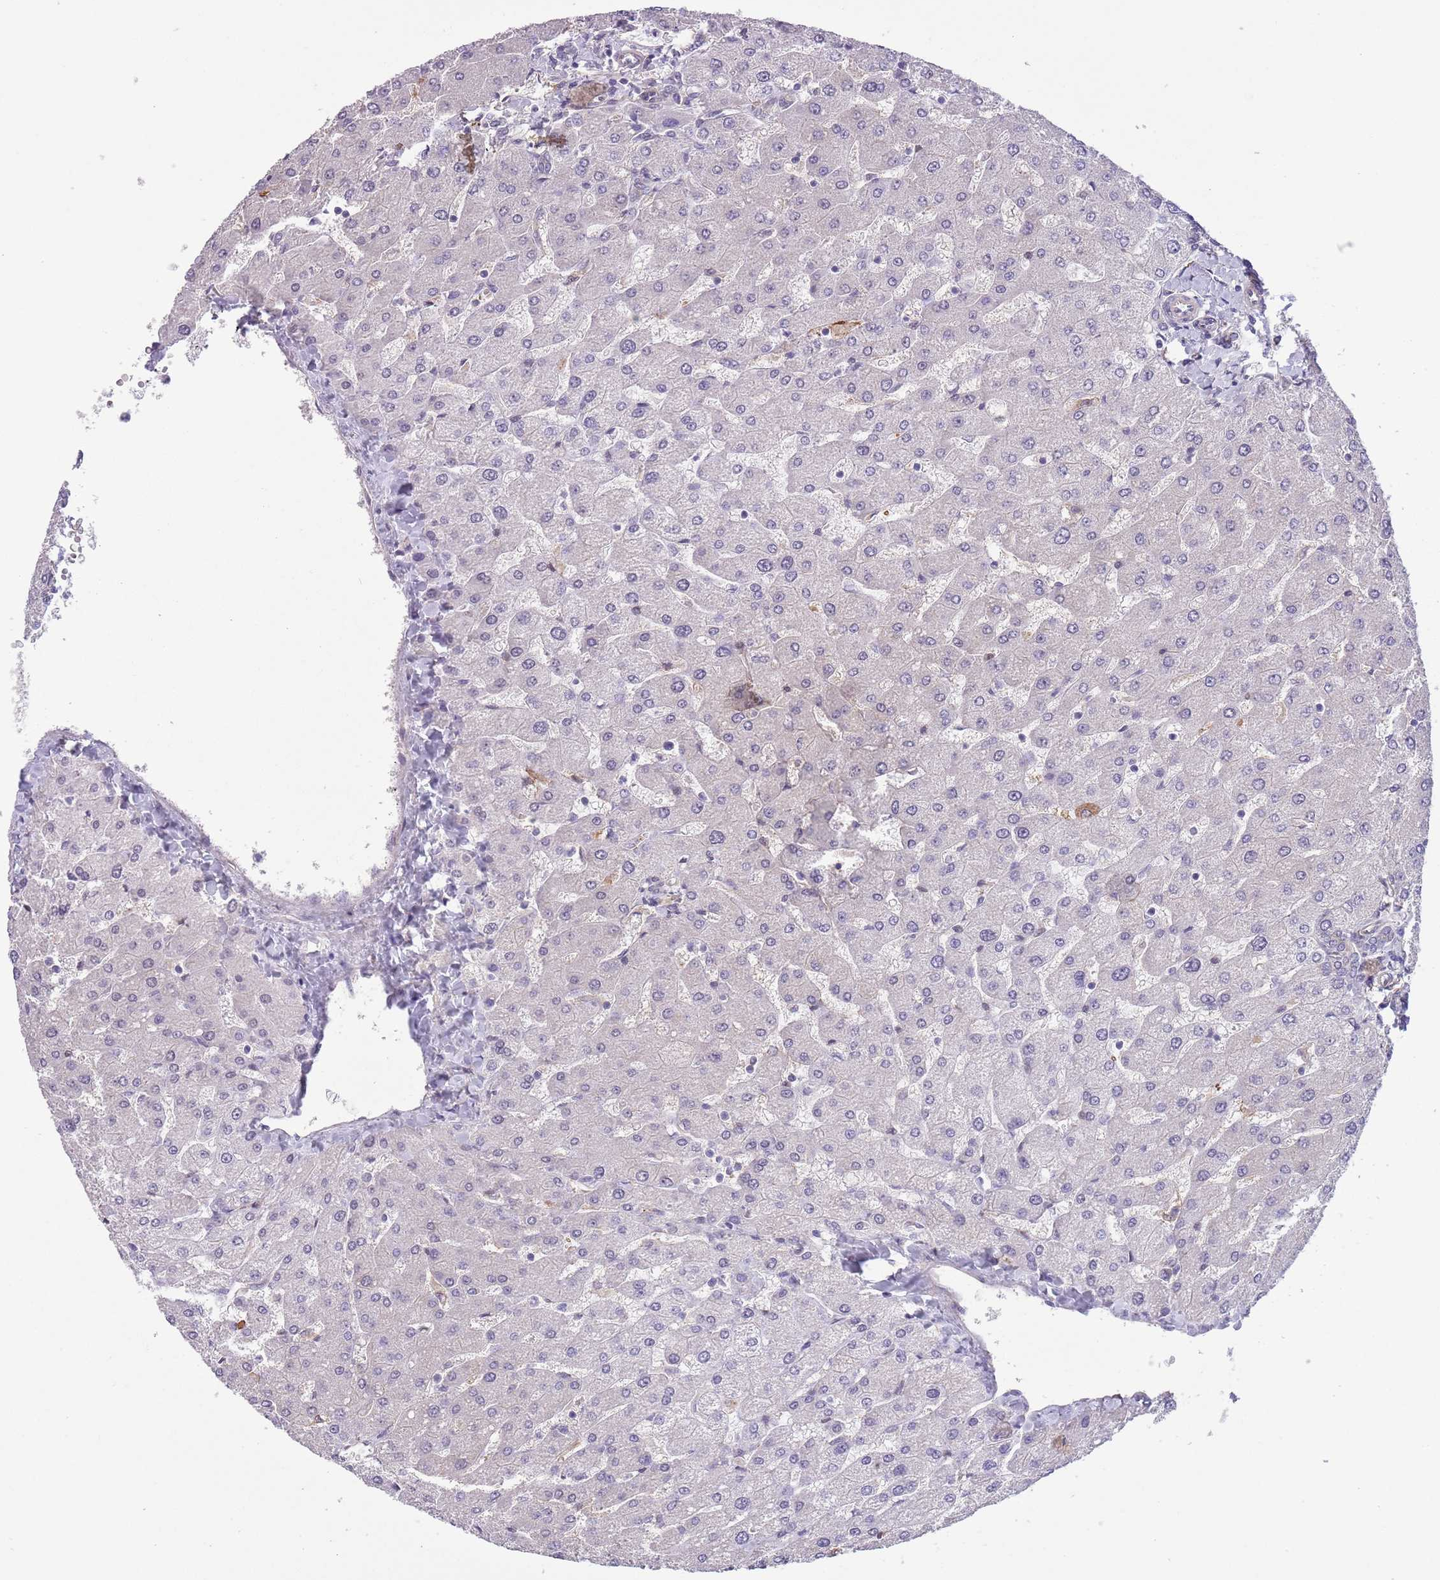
{"staining": {"intensity": "negative", "quantity": "none", "location": "none"}, "tissue": "liver", "cell_type": "Cholangiocytes", "image_type": "normal", "snomed": [{"axis": "morphology", "description": "Normal tissue, NOS"}, {"axis": "topography", "description": "Liver"}], "caption": "DAB (3,3'-diaminobenzidine) immunohistochemical staining of normal human liver demonstrates no significant staining in cholangiocytes.", "gene": "CREBZF", "patient": {"sex": "male", "age": 55}}